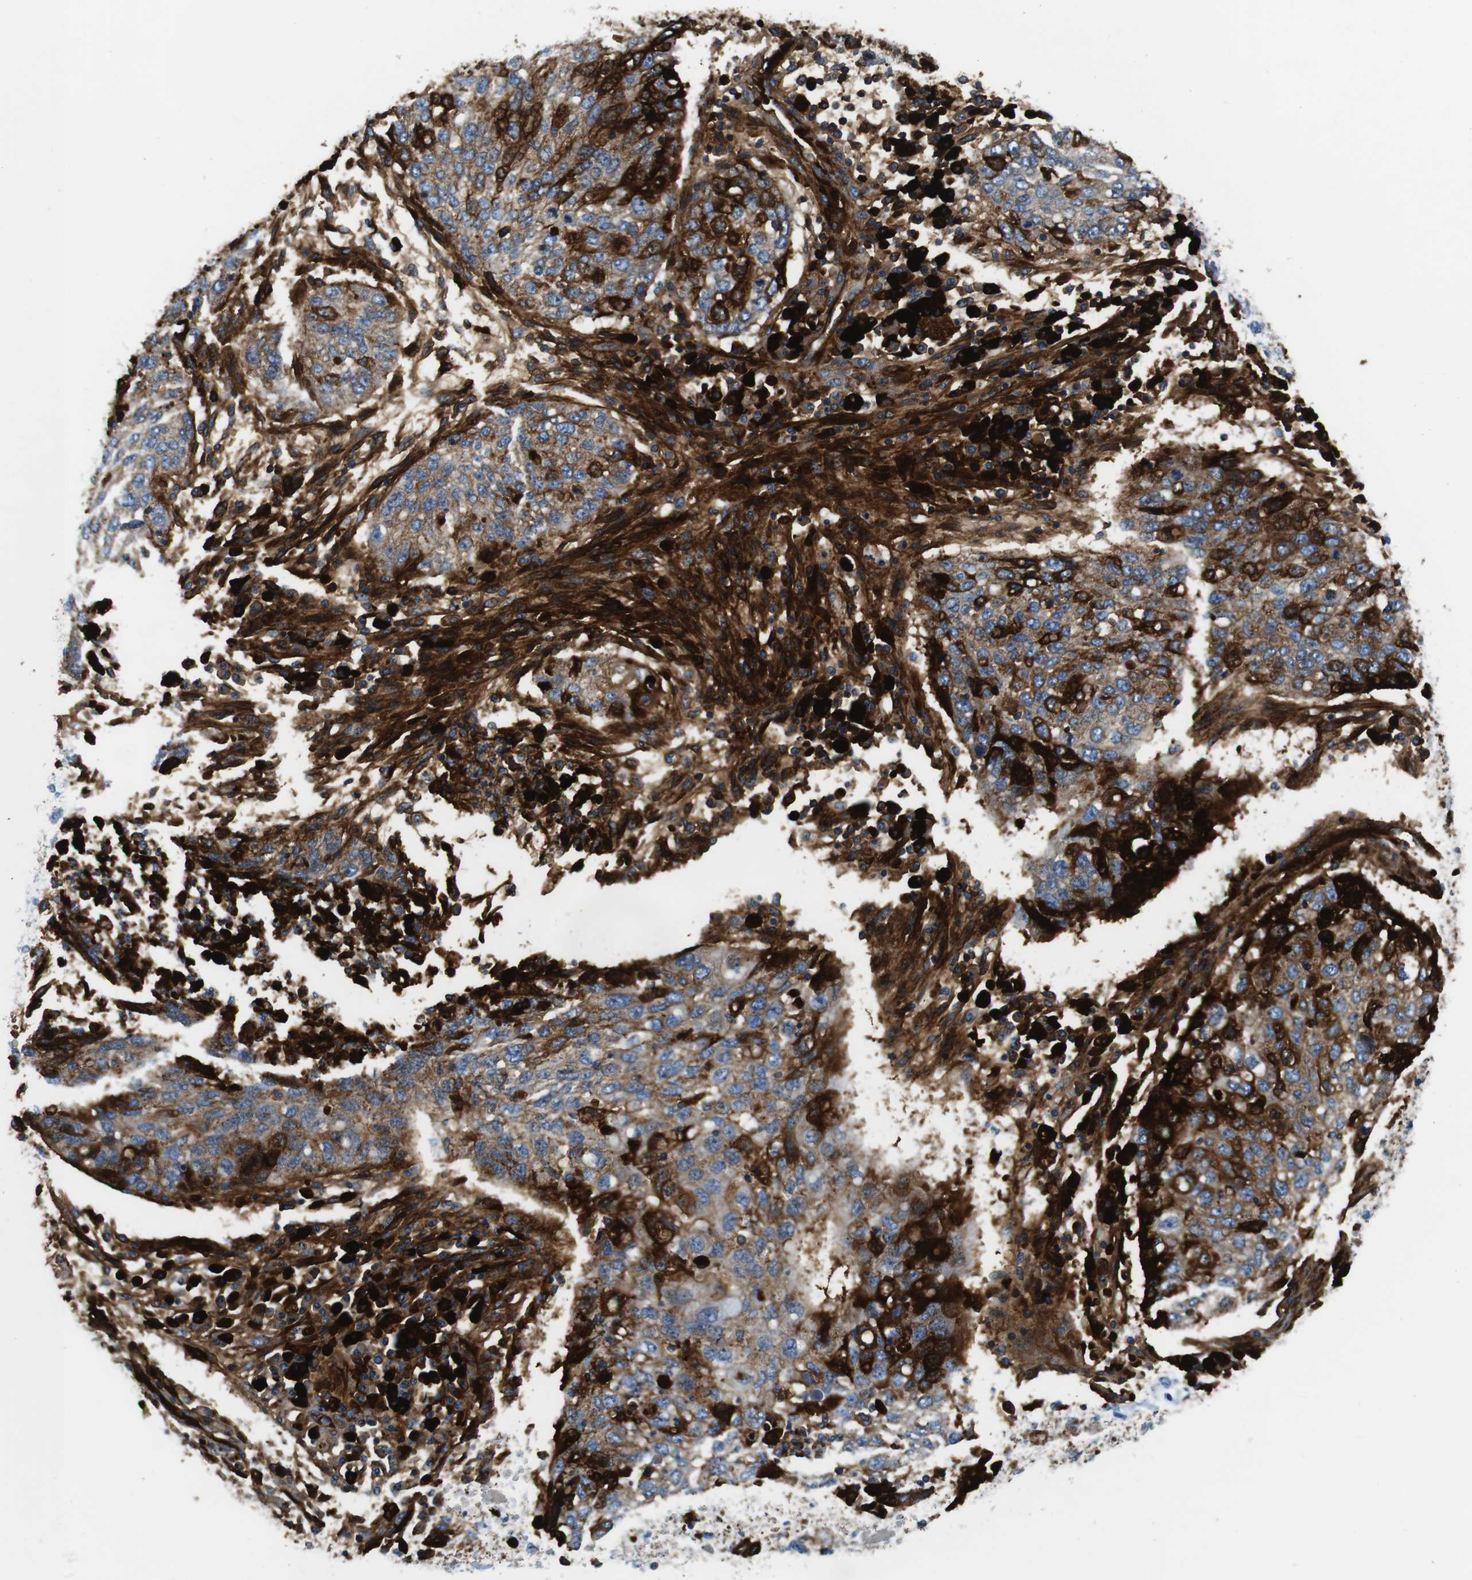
{"staining": {"intensity": "strong", "quantity": "25%-75%", "location": "cytoplasmic/membranous"}, "tissue": "lung cancer", "cell_type": "Tumor cells", "image_type": "cancer", "snomed": [{"axis": "morphology", "description": "Squamous cell carcinoma, NOS"}, {"axis": "topography", "description": "Lung"}], "caption": "Protein expression analysis of lung squamous cell carcinoma displays strong cytoplasmic/membranous staining in approximately 25%-75% of tumor cells.", "gene": "IGHD", "patient": {"sex": "female", "age": 63}}